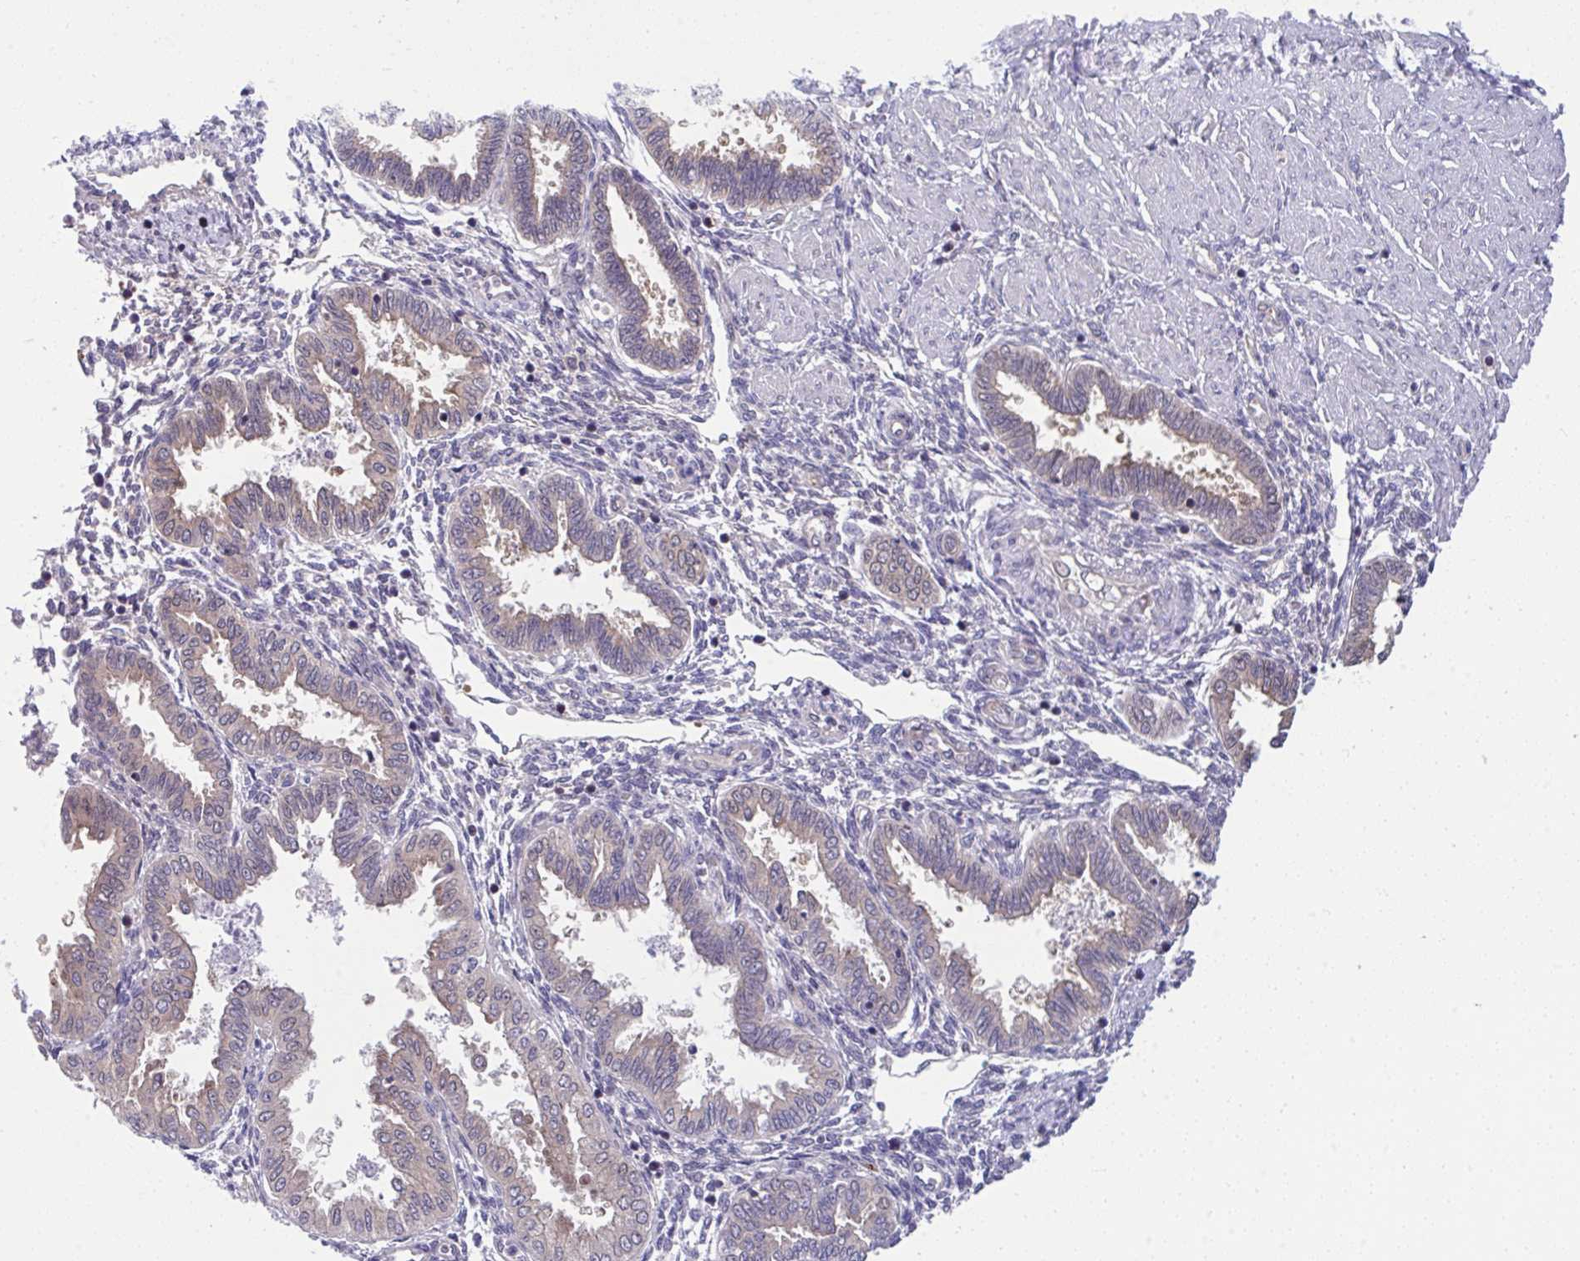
{"staining": {"intensity": "negative", "quantity": "none", "location": "none"}, "tissue": "endometrium", "cell_type": "Cells in endometrial stroma", "image_type": "normal", "snomed": [{"axis": "morphology", "description": "Normal tissue, NOS"}, {"axis": "topography", "description": "Endometrium"}], "caption": "DAB (3,3'-diaminobenzidine) immunohistochemical staining of normal human endometrium shows no significant expression in cells in endometrial stroma. (DAB (3,3'-diaminobenzidine) IHC, high magnification).", "gene": "PCDHB7", "patient": {"sex": "female", "age": 33}}